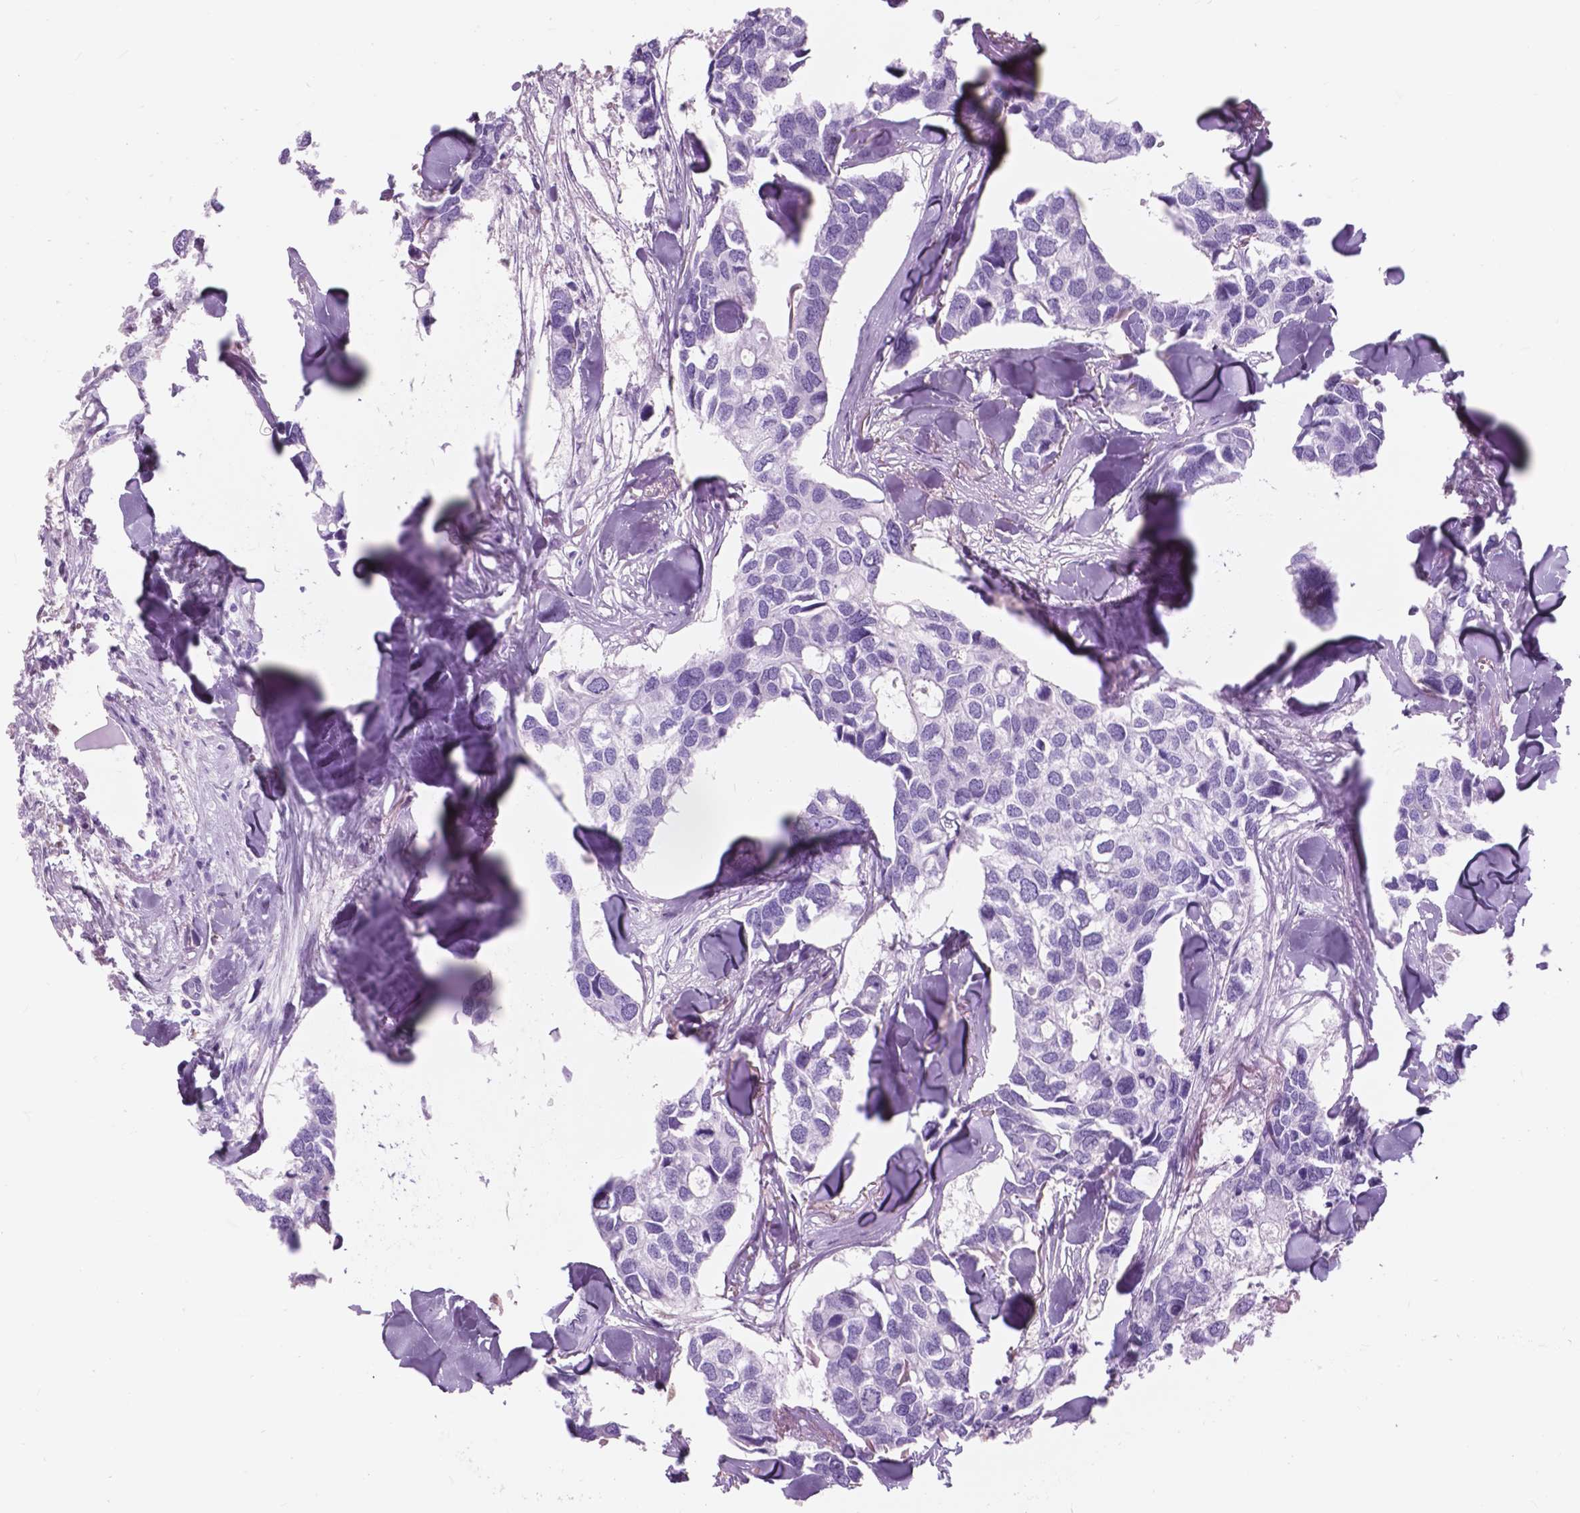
{"staining": {"intensity": "negative", "quantity": "none", "location": "none"}, "tissue": "breast cancer", "cell_type": "Tumor cells", "image_type": "cancer", "snomed": [{"axis": "morphology", "description": "Duct carcinoma"}, {"axis": "topography", "description": "Breast"}], "caption": "Immunohistochemistry (IHC) histopathology image of neoplastic tissue: human breast cancer stained with DAB (3,3'-diaminobenzidine) shows no significant protein expression in tumor cells. Brightfield microscopy of immunohistochemistry (IHC) stained with DAB (brown) and hematoxylin (blue), captured at high magnification.", "gene": "FXYD2", "patient": {"sex": "female", "age": 83}}